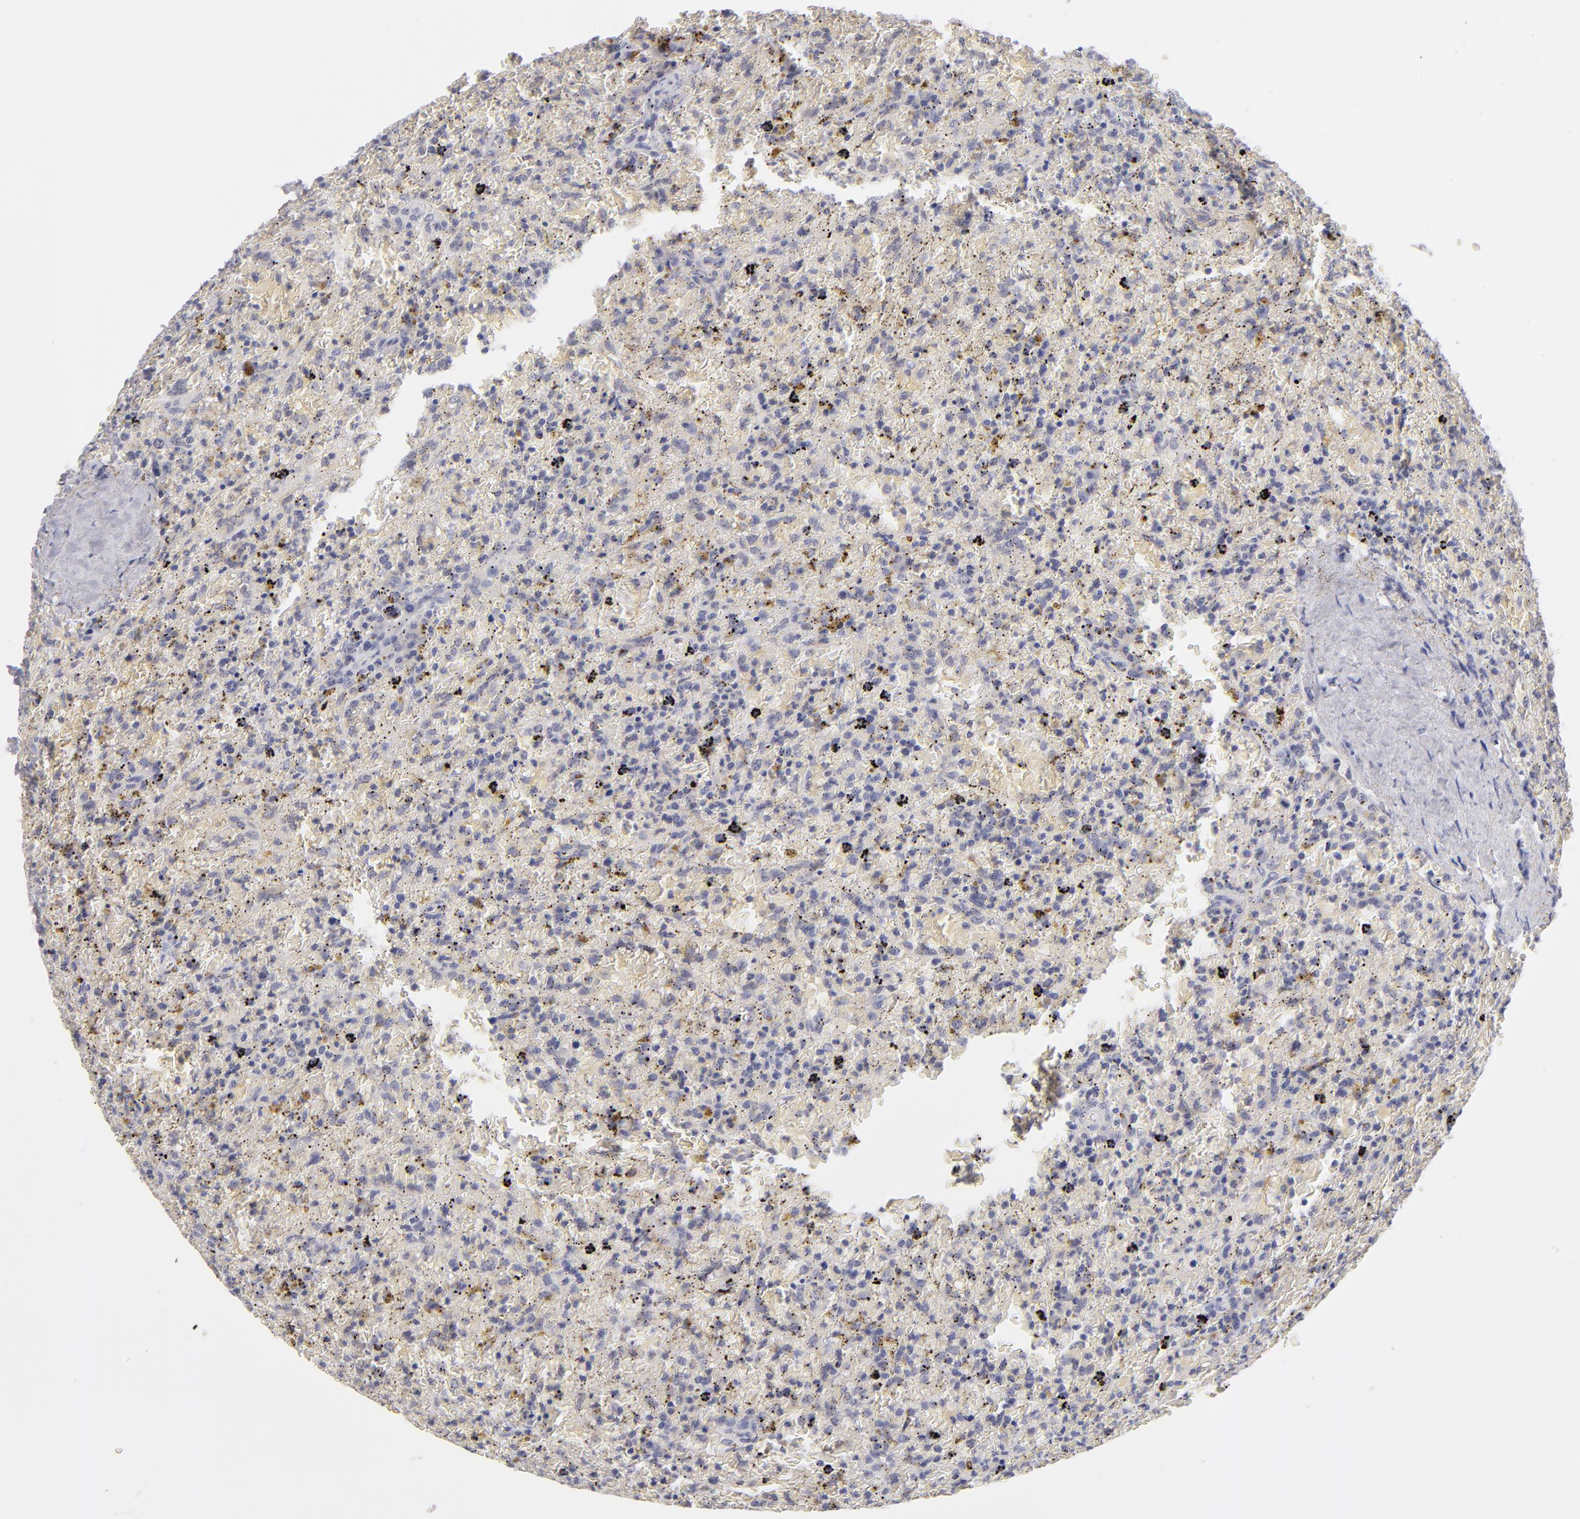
{"staining": {"intensity": "negative", "quantity": "none", "location": "none"}, "tissue": "lymphoma", "cell_type": "Tumor cells", "image_type": "cancer", "snomed": [{"axis": "morphology", "description": "Malignant lymphoma, non-Hodgkin's type, High grade"}, {"axis": "topography", "description": "Spleen"}, {"axis": "topography", "description": "Lymph node"}], "caption": "A histopathology image of human lymphoma is negative for staining in tumor cells.", "gene": "TEX11", "patient": {"sex": "female", "age": 70}}